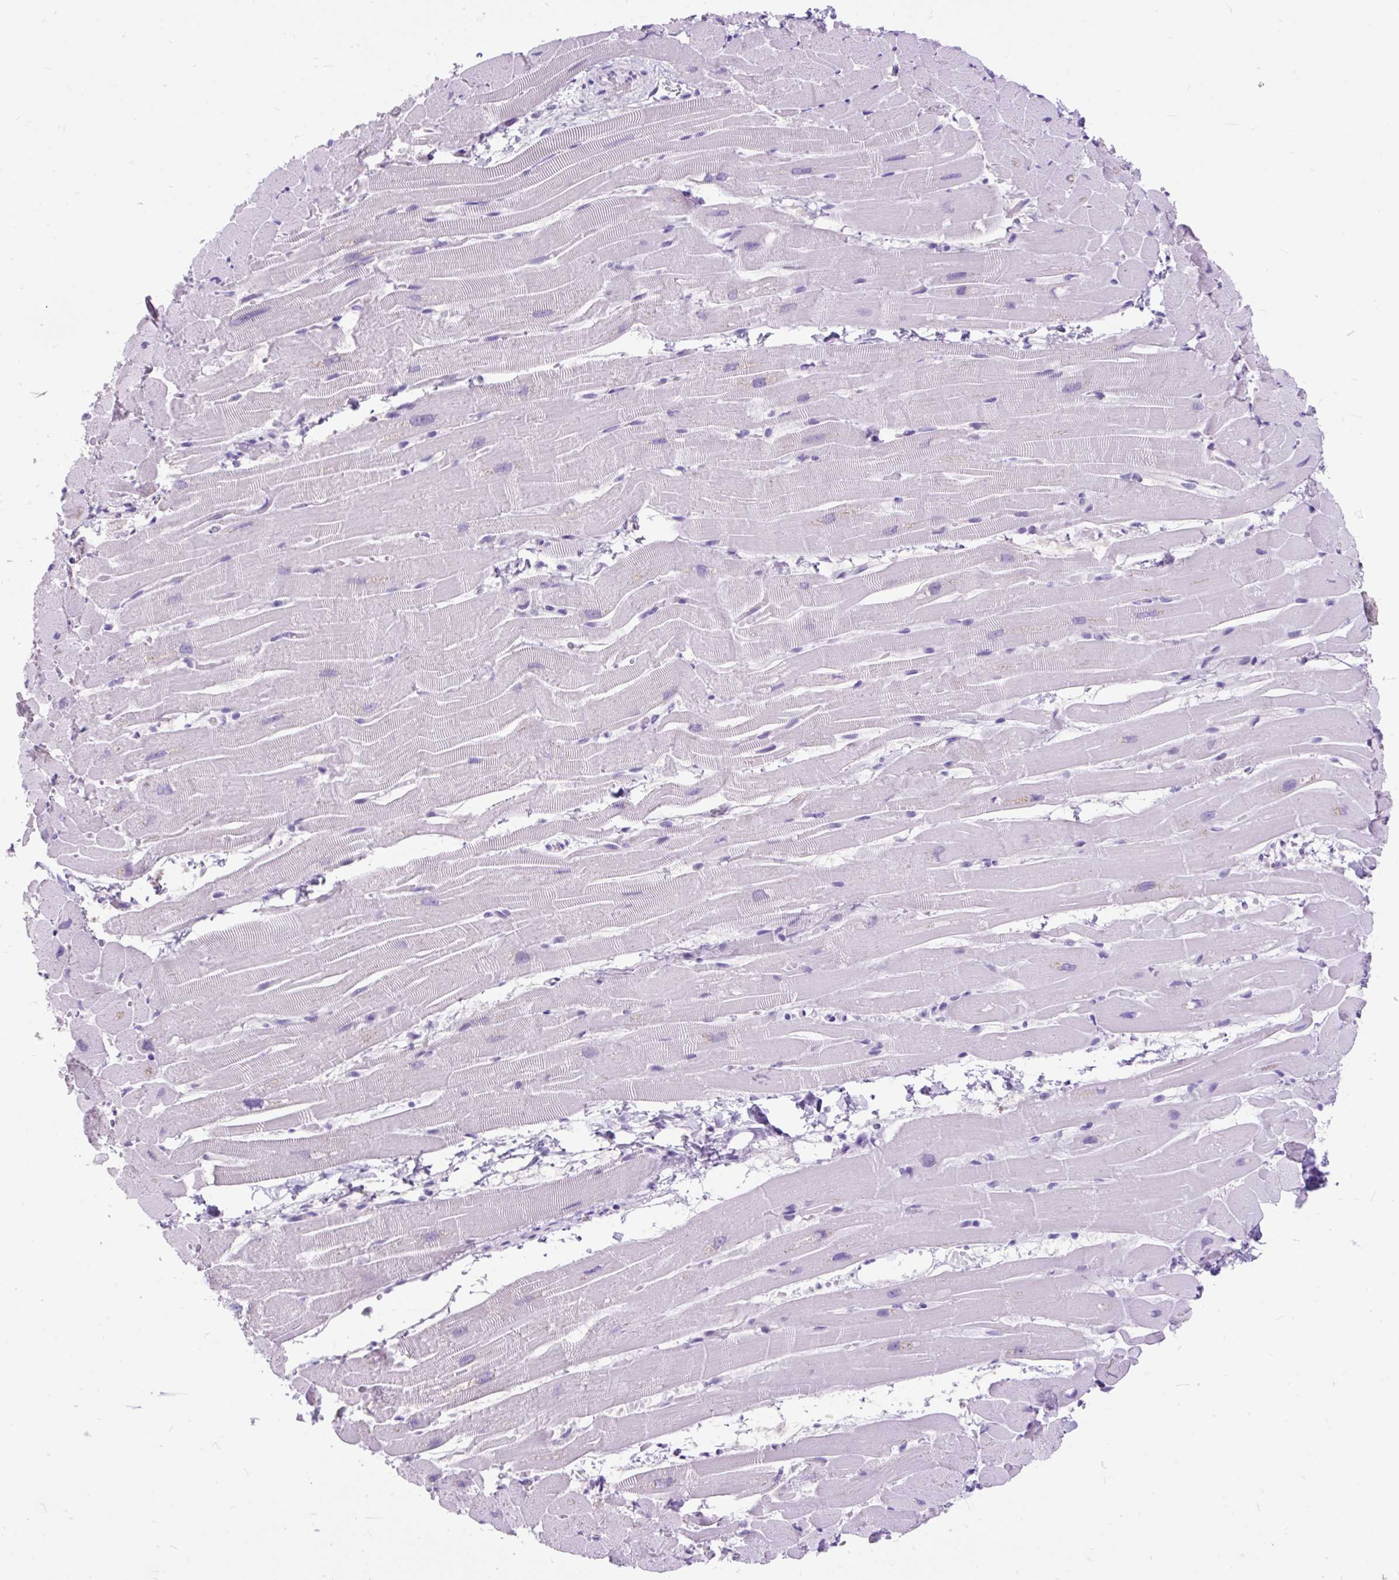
{"staining": {"intensity": "negative", "quantity": "none", "location": "none"}, "tissue": "heart muscle", "cell_type": "Cardiomyocytes", "image_type": "normal", "snomed": [{"axis": "morphology", "description": "Normal tissue, NOS"}, {"axis": "topography", "description": "Heart"}], "caption": "Image shows no protein expression in cardiomyocytes of unremarkable heart muscle. (Brightfield microscopy of DAB (3,3'-diaminobenzidine) IHC at high magnification).", "gene": "SCGB1A1", "patient": {"sex": "male", "age": 37}}